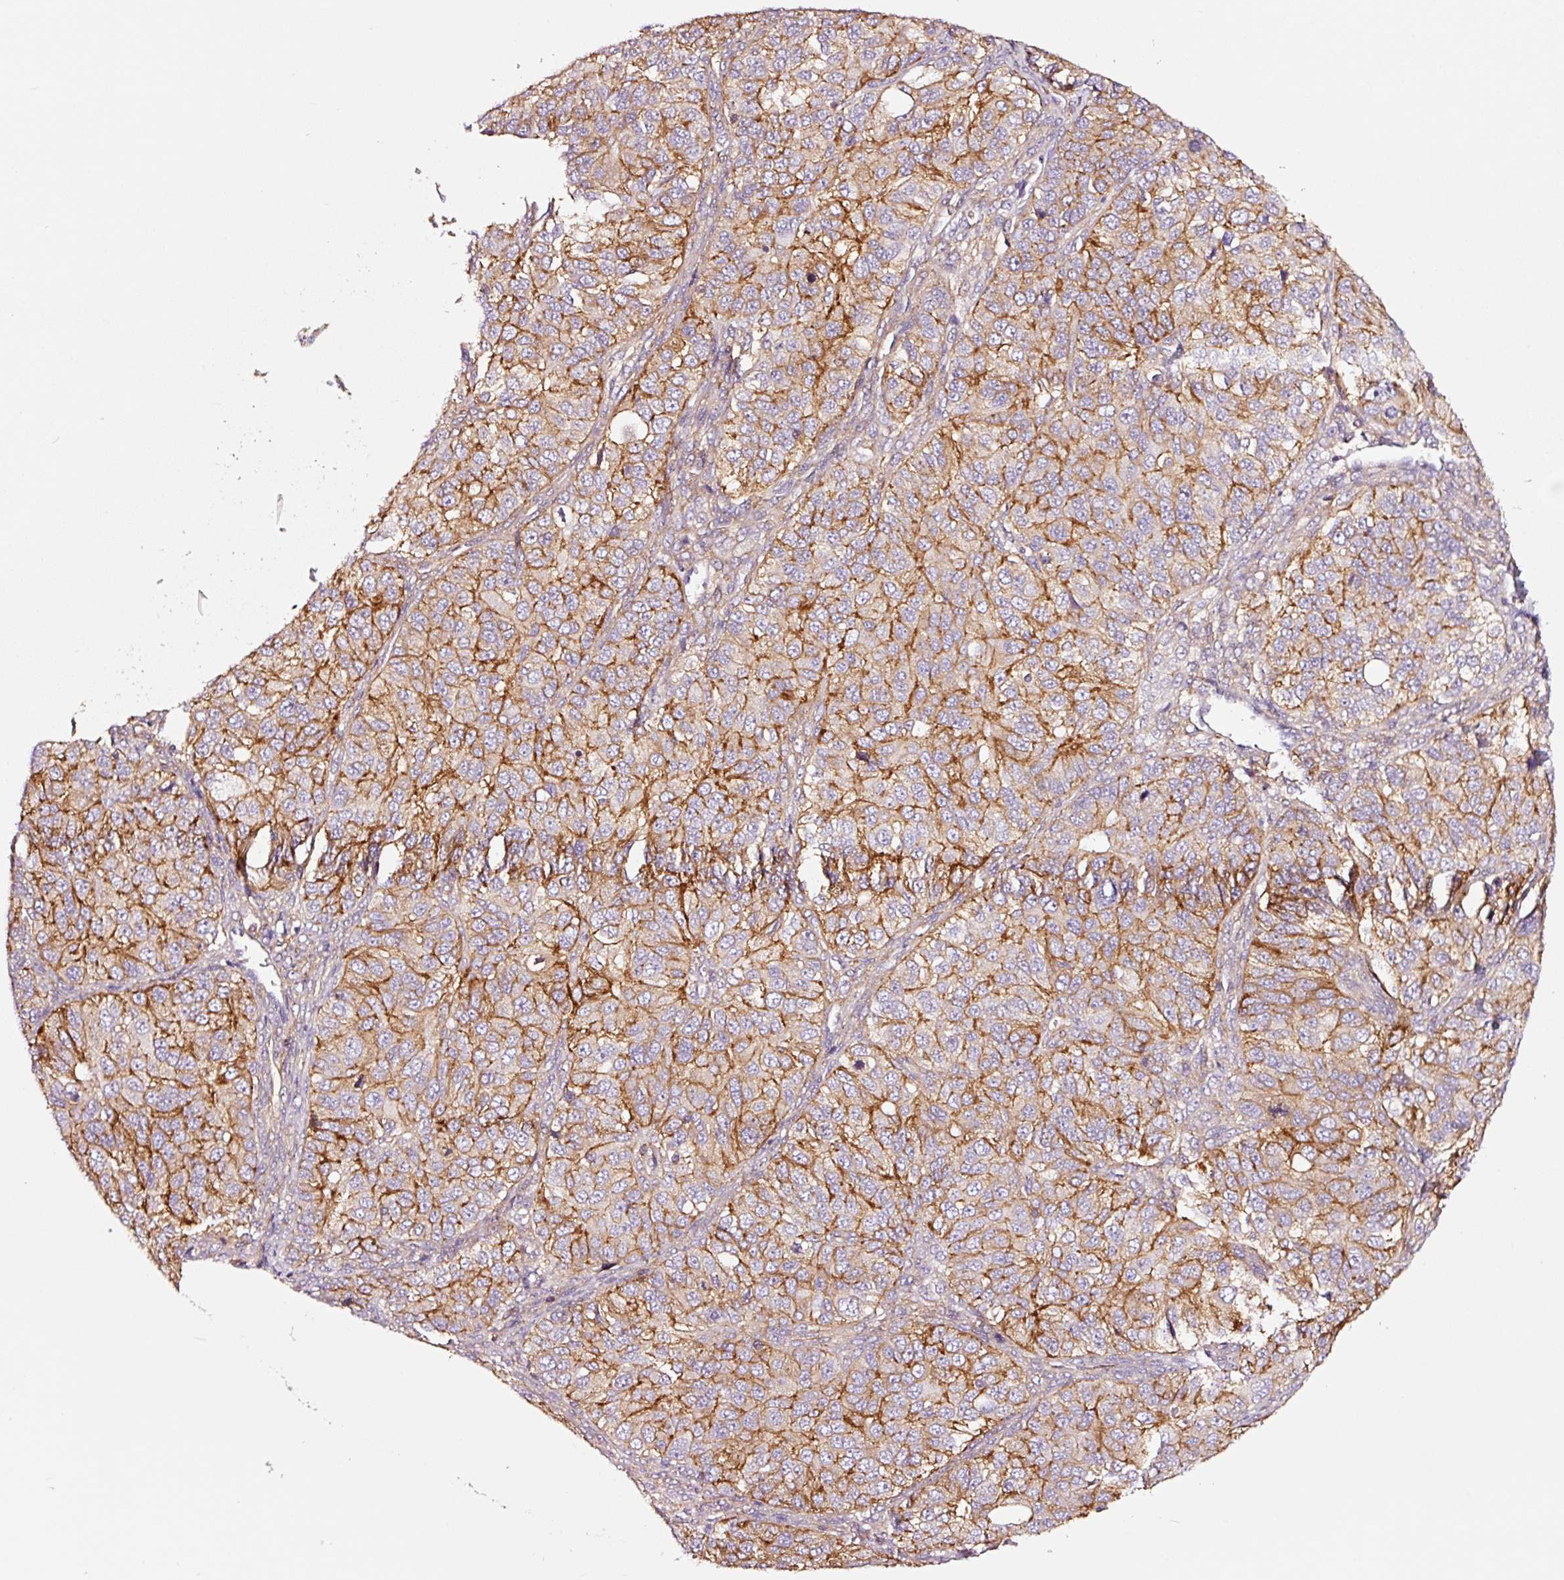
{"staining": {"intensity": "moderate", "quantity": ">75%", "location": "cytoplasmic/membranous"}, "tissue": "ovarian cancer", "cell_type": "Tumor cells", "image_type": "cancer", "snomed": [{"axis": "morphology", "description": "Carcinoma, endometroid"}, {"axis": "topography", "description": "Ovary"}], "caption": "Moderate cytoplasmic/membranous protein staining is seen in approximately >75% of tumor cells in ovarian cancer.", "gene": "ADD3", "patient": {"sex": "female", "age": 51}}